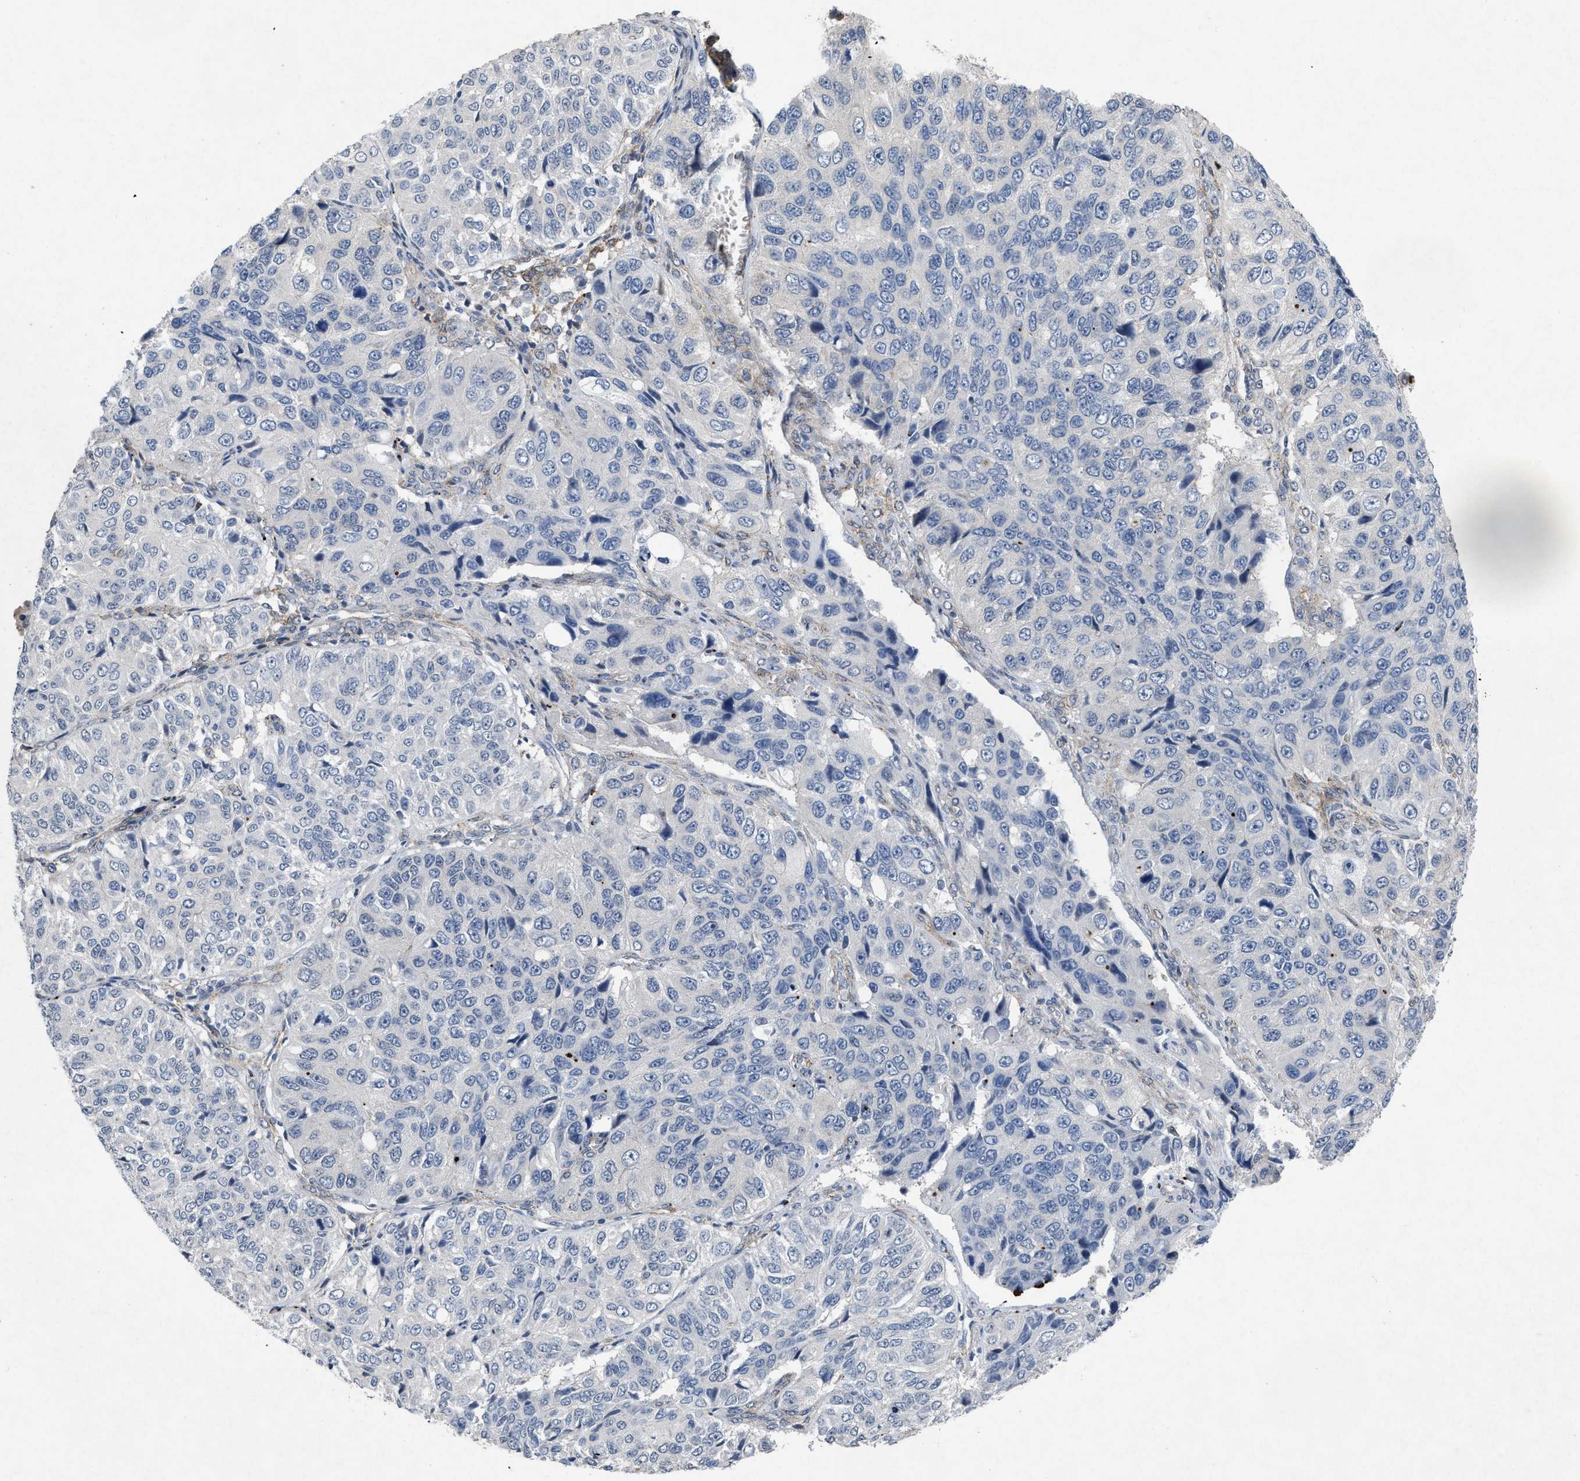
{"staining": {"intensity": "negative", "quantity": "none", "location": "none"}, "tissue": "ovarian cancer", "cell_type": "Tumor cells", "image_type": "cancer", "snomed": [{"axis": "morphology", "description": "Carcinoma, endometroid"}, {"axis": "topography", "description": "Ovary"}], "caption": "A high-resolution image shows immunohistochemistry (IHC) staining of ovarian endometroid carcinoma, which shows no significant positivity in tumor cells.", "gene": "PDGFRA", "patient": {"sex": "female", "age": 51}}